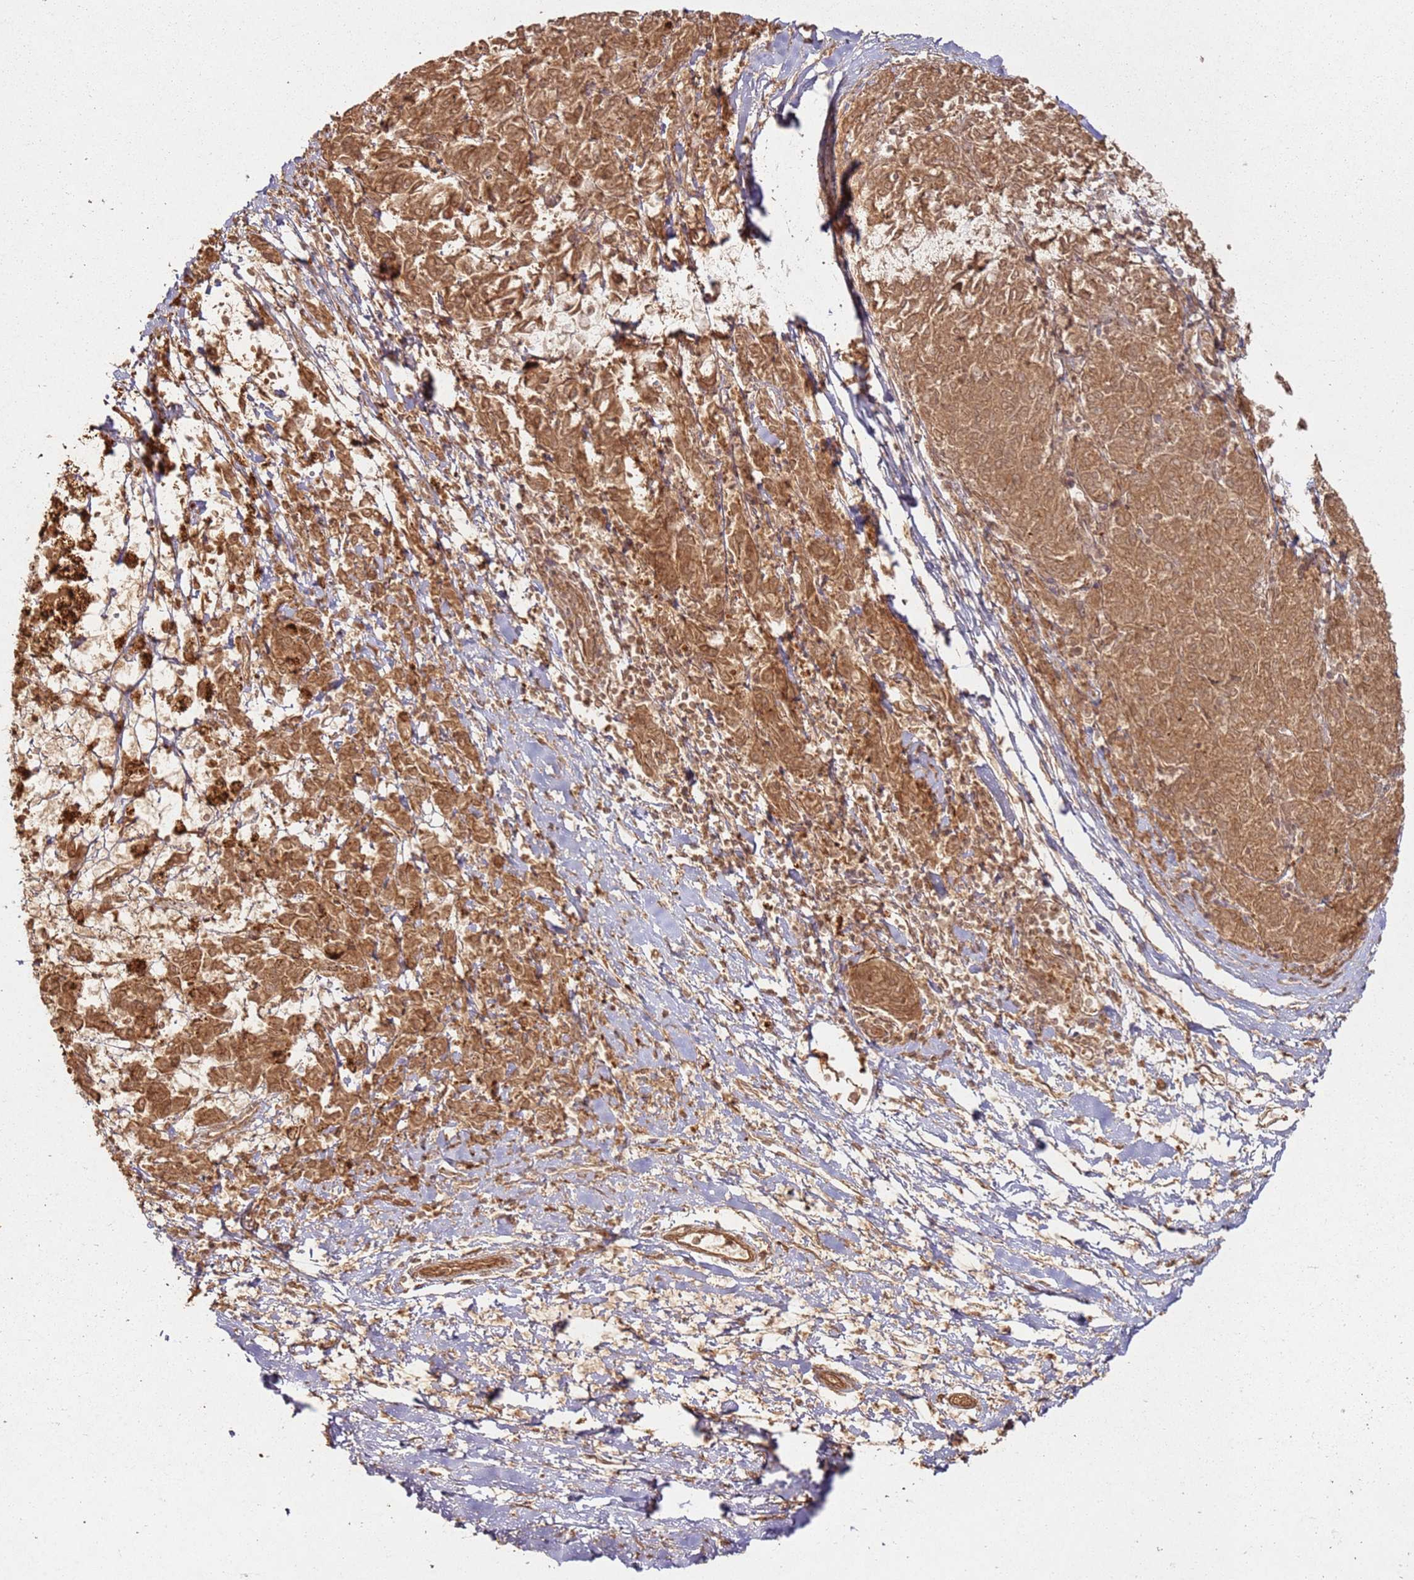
{"staining": {"intensity": "moderate", "quantity": ">75%", "location": "cytoplasmic/membranous"}, "tissue": "melanoma", "cell_type": "Tumor cells", "image_type": "cancer", "snomed": [{"axis": "morphology", "description": "Malignant melanoma, NOS"}, {"axis": "topography", "description": "Skin"}], "caption": "Malignant melanoma was stained to show a protein in brown. There is medium levels of moderate cytoplasmic/membranous expression in approximately >75% of tumor cells. (DAB IHC, brown staining for protein, blue staining for nuclei).", "gene": "ZNF776", "patient": {"sex": "female", "age": 72}}